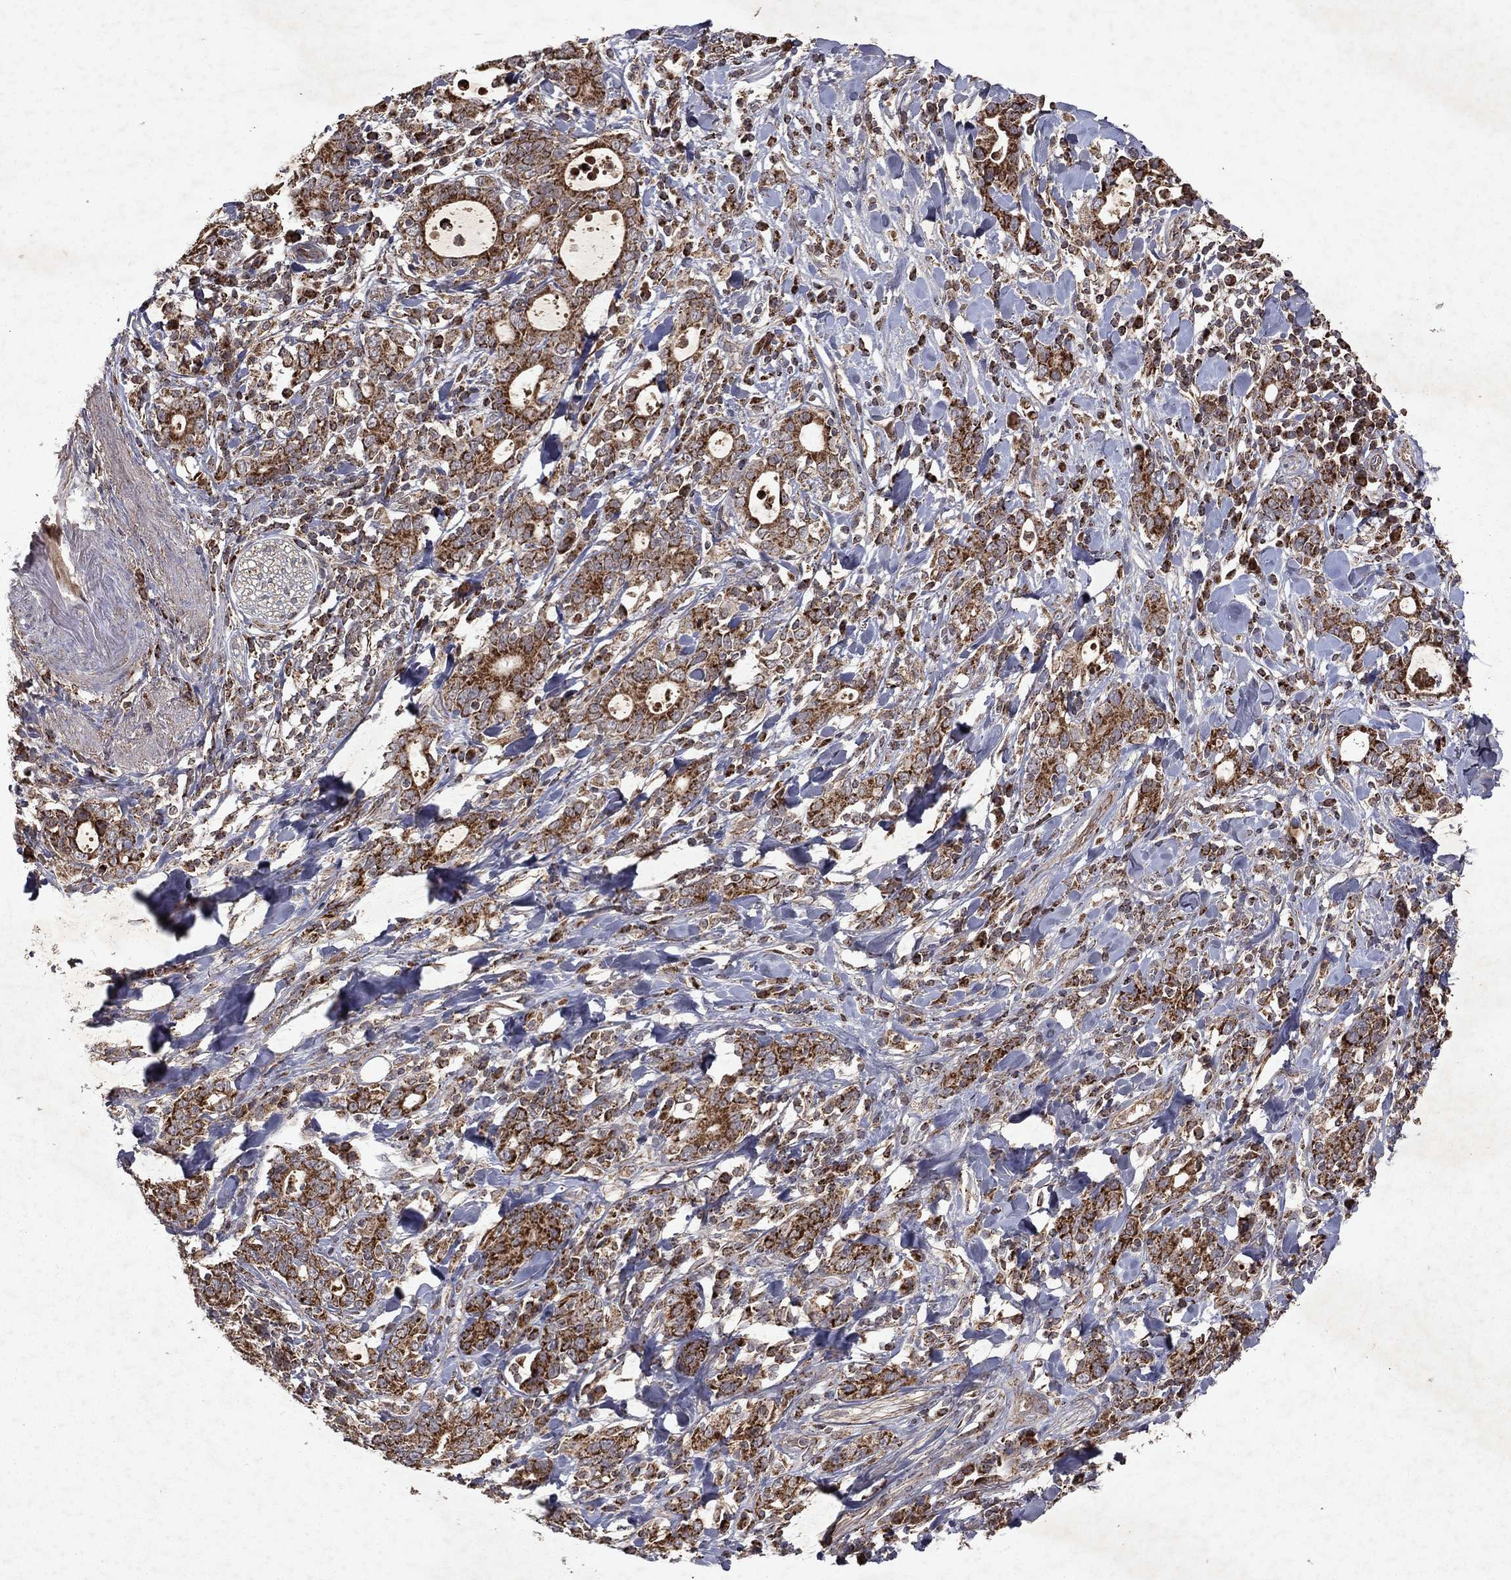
{"staining": {"intensity": "strong", "quantity": ">75%", "location": "cytoplasmic/membranous"}, "tissue": "stomach cancer", "cell_type": "Tumor cells", "image_type": "cancer", "snomed": [{"axis": "morphology", "description": "Adenocarcinoma, NOS"}, {"axis": "topography", "description": "Stomach"}], "caption": "This is a micrograph of immunohistochemistry staining of stomach adenocarcinoma, which shows strong positivity in the cytoplasmic/membranous of tumor cells.", "gene": "PYROXD2", "patient": {"sex": "male", "age": 79}}